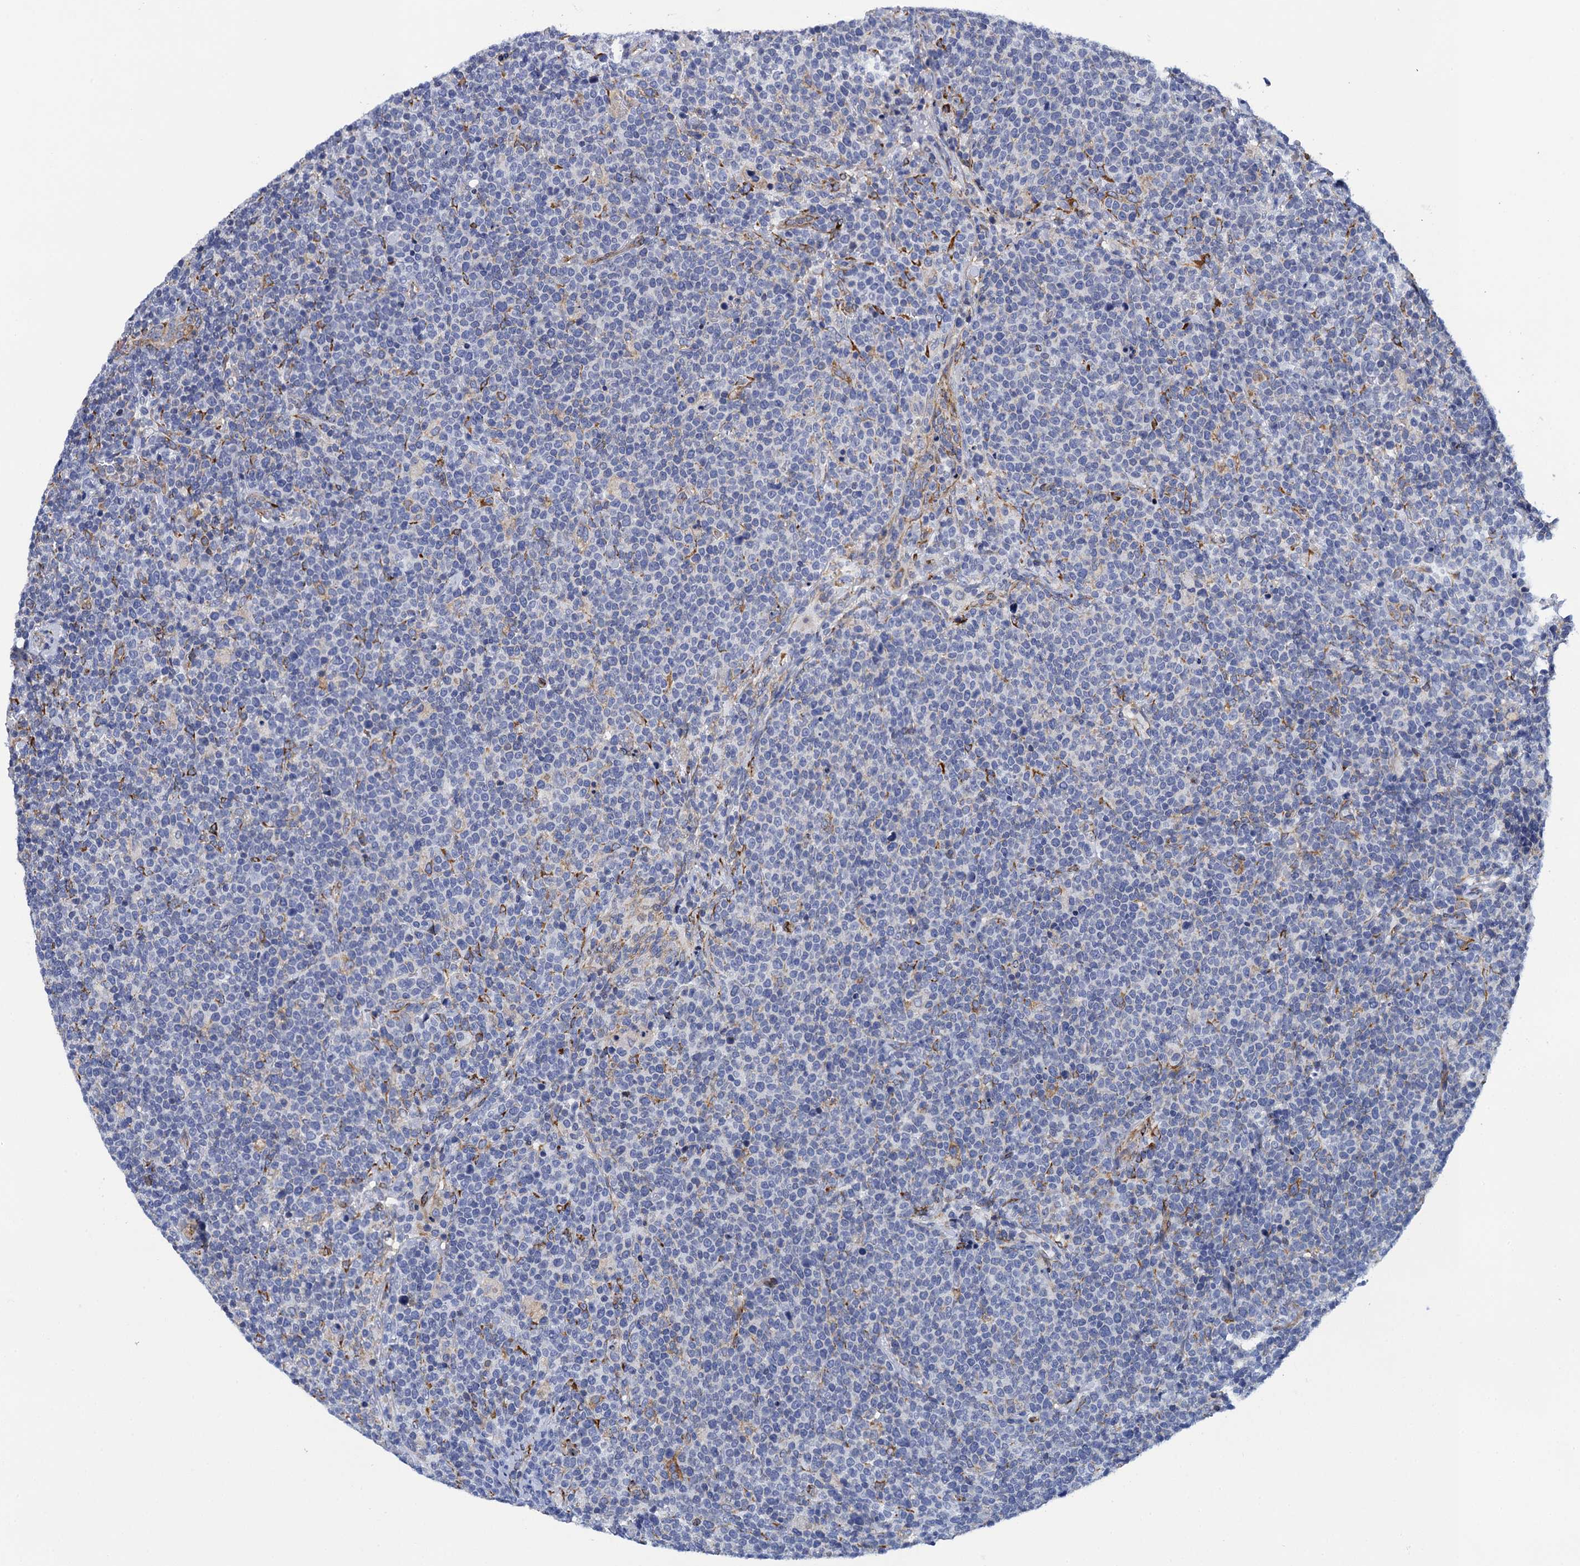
{"staining": {"intensity": "negative", "quantity": "none", "location": "none"}, "tissue": "lymphoma", "cell_type": "Tumor cells", "image_type": "cancer", "snomed": [{"axis": "morphology", "description": "Malignant lymphoma, non-Hodgkin's type, High grade"}, {"axis": "topography", "description": "Lymph node"}], "caption": "Immunohistochemistry (IHC) of malignant lymphoma, non-Hodgkin's type (high-grade) exhibits no staining in tumor cells.", "gene": "POGLUT3", "patient": {"sex": "male", "age": 61}}